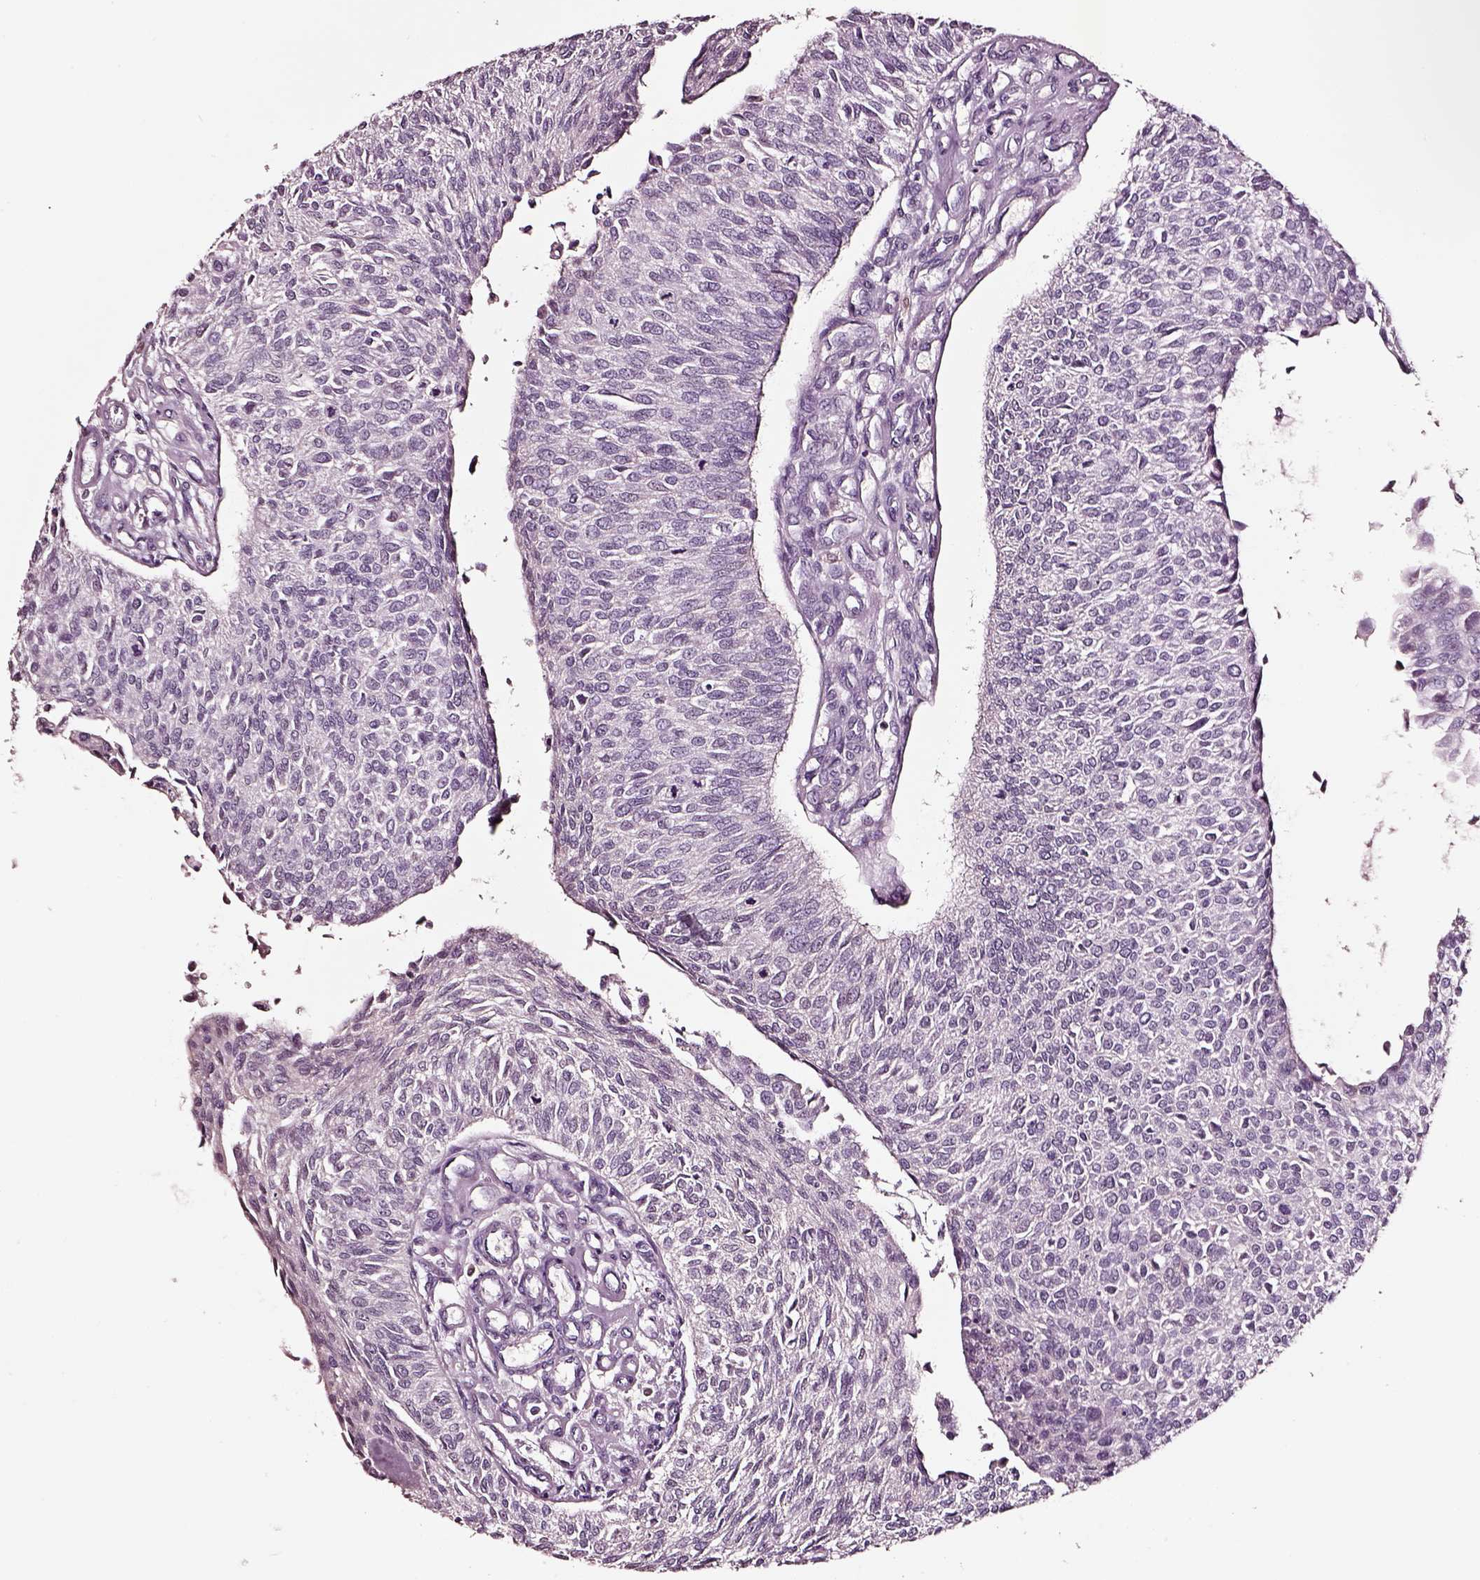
{"staining": {"intensity": "negative", "quantity": "none", "location": "none"}, "tissue": "urothelial cancer", "cell_type": "Tumor cells", "image_type": "cancer", "snomed": [{"axis": "morphology", "description": "Urothelial carcinoma, NOS"}, {"axis": "topography", "description": "Urinary bladder"}], "caption": "Tumor cells are negative for protein expression in human transitional cell carcinoma. (Brightfield microscopy of DAB immunohistochemistry at high magnification).", "gene": "SMIM17", "patient": {"sex": "male", "age": 55}}